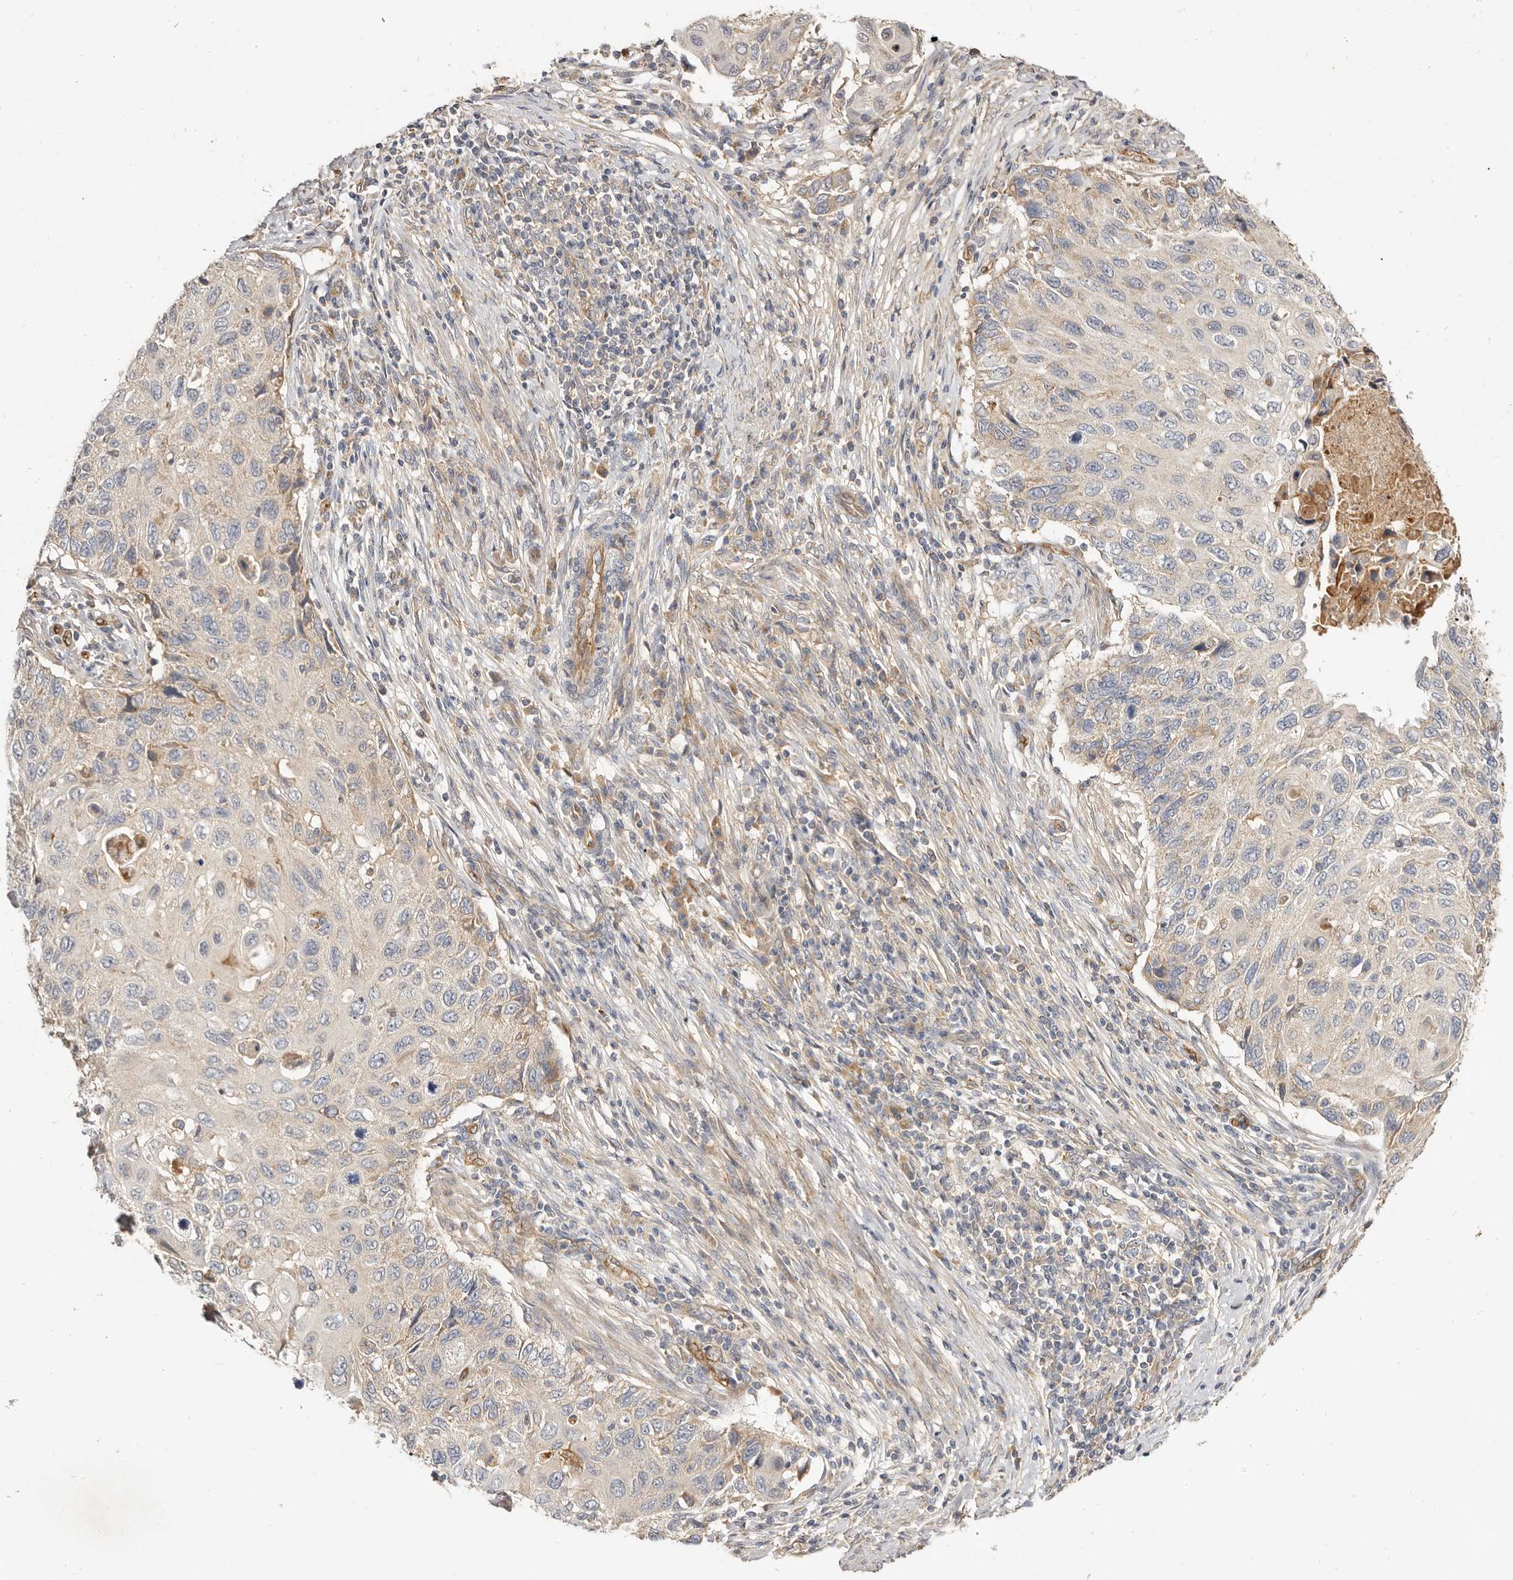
{"staining": {"intensity": "negative", "quantity": "none", "location": "none"}, "tissue": "cervical cancer", "cell_type": "Tumor cells", "image_type": "cancer", "snomed": [{"axis": "morphology", "description": "Squamous cell carcinoma, NOS"}, {"axis": "topography", "description": "Cervix"}], "caption": "Immunohistochemical staining of human cervical cancer reveals no significant positivity in tumor cells.", "gene": "ADAMTS9", "patient": {"sex": "female", "age": 70}}